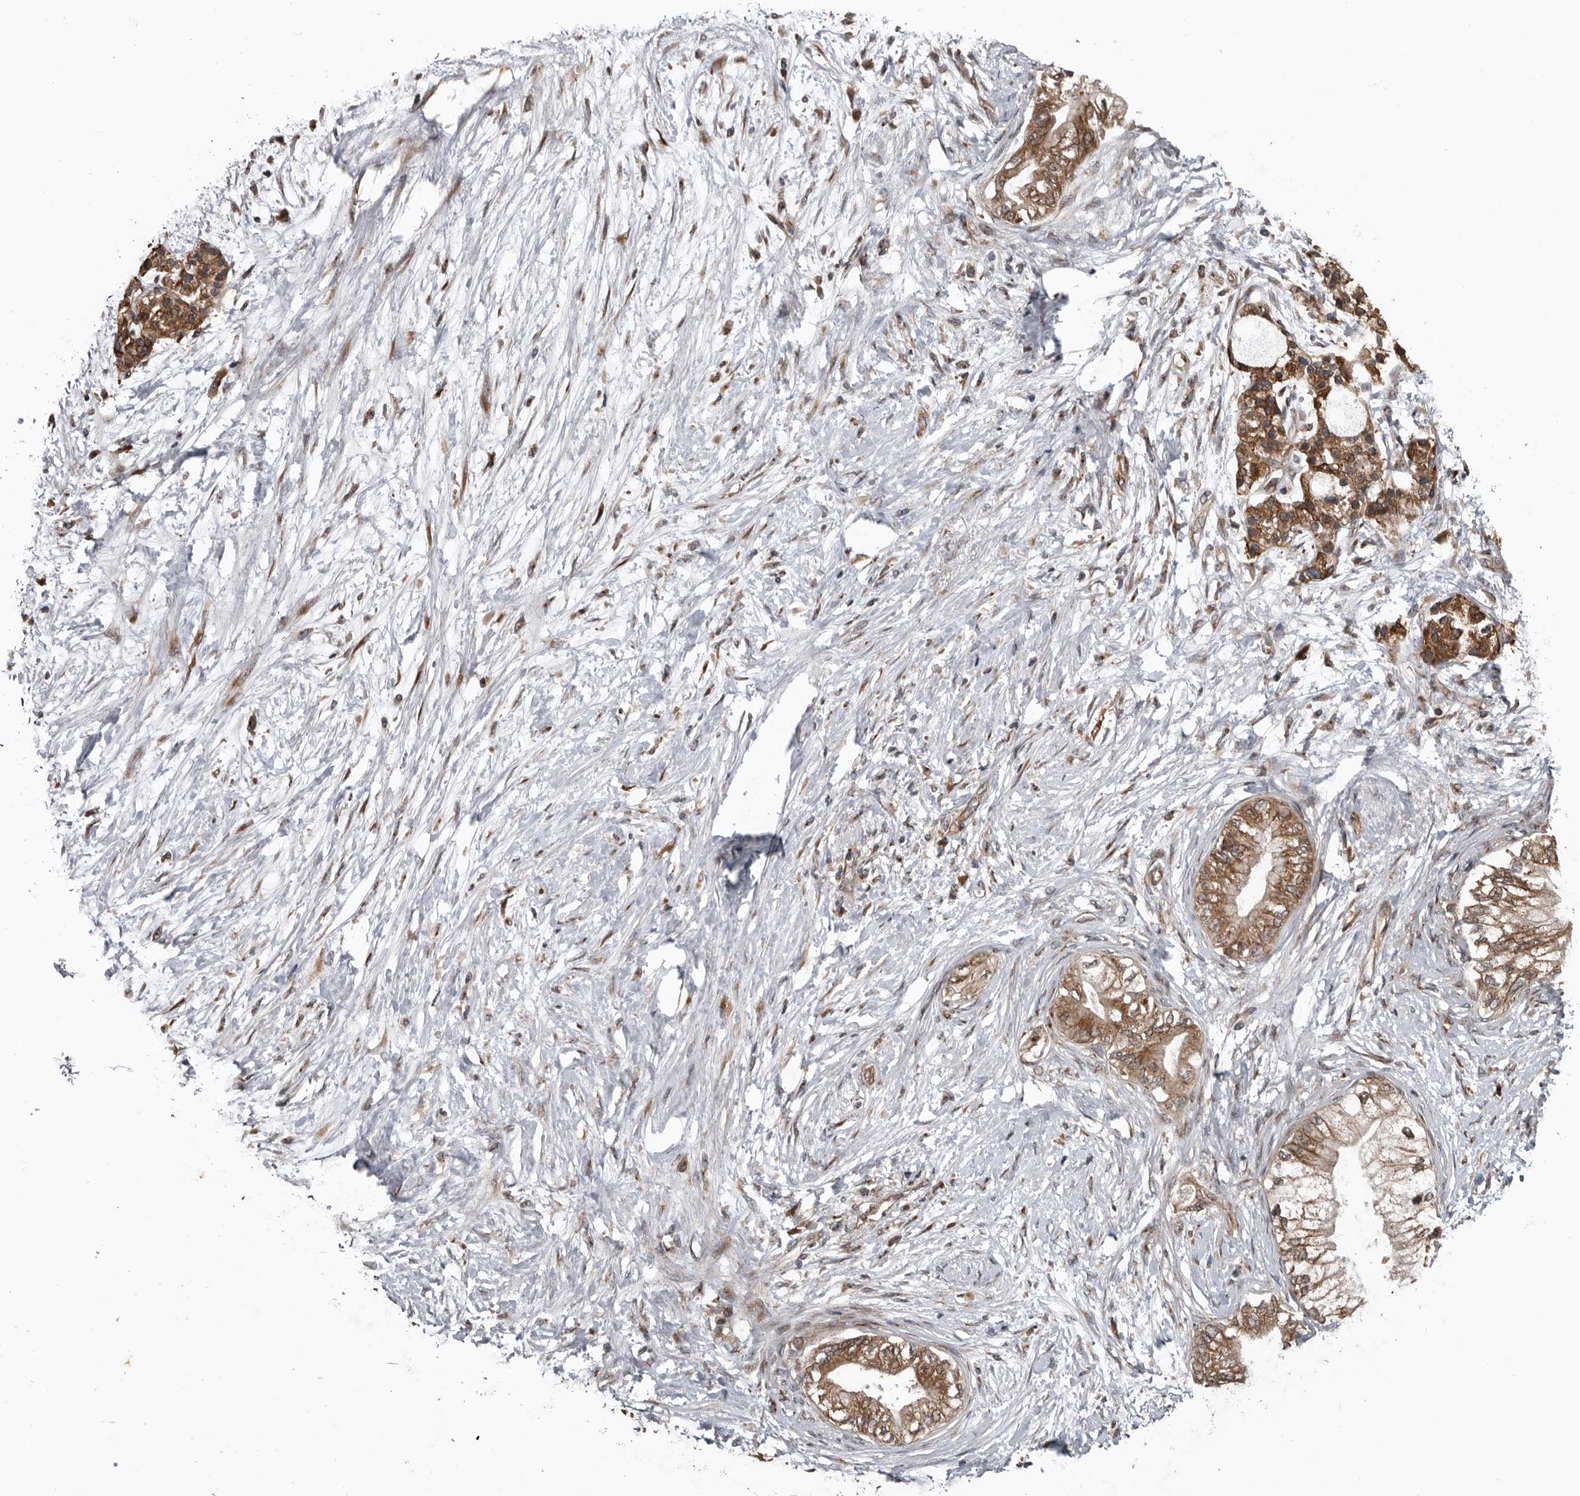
{"staining": {"intensity": "moderate", "quantity": ">75%", "location": "cytoplasmic/membranous"}, "tissue": "pancreatic cancer", "cell_type": "Tumor cells", "image_type": "cancer", "snomed": [{"axis": "morphology", "description": "Normal tissue, NOS"}, {"axis": "morphology", "description": "Adenocarcinoma, NOS"}, {"axis": "topography", "description": "Pancreas"}, {"axis": "topography", "description": "Duodenum"}], "caption": "IHC photomicrograph of neoplastic tissue: human pancreatic cancer (adenocarcinoma) stained using immunohistochemistry reveals medium levels of moderate protein expression localized specifically in the cytoplasmic/membranous of tumor cells, appearing as a cytoplasmic/membranous brown color.", "gene": "CCDC190", "patient": {"sex": "female", "age": 60}}